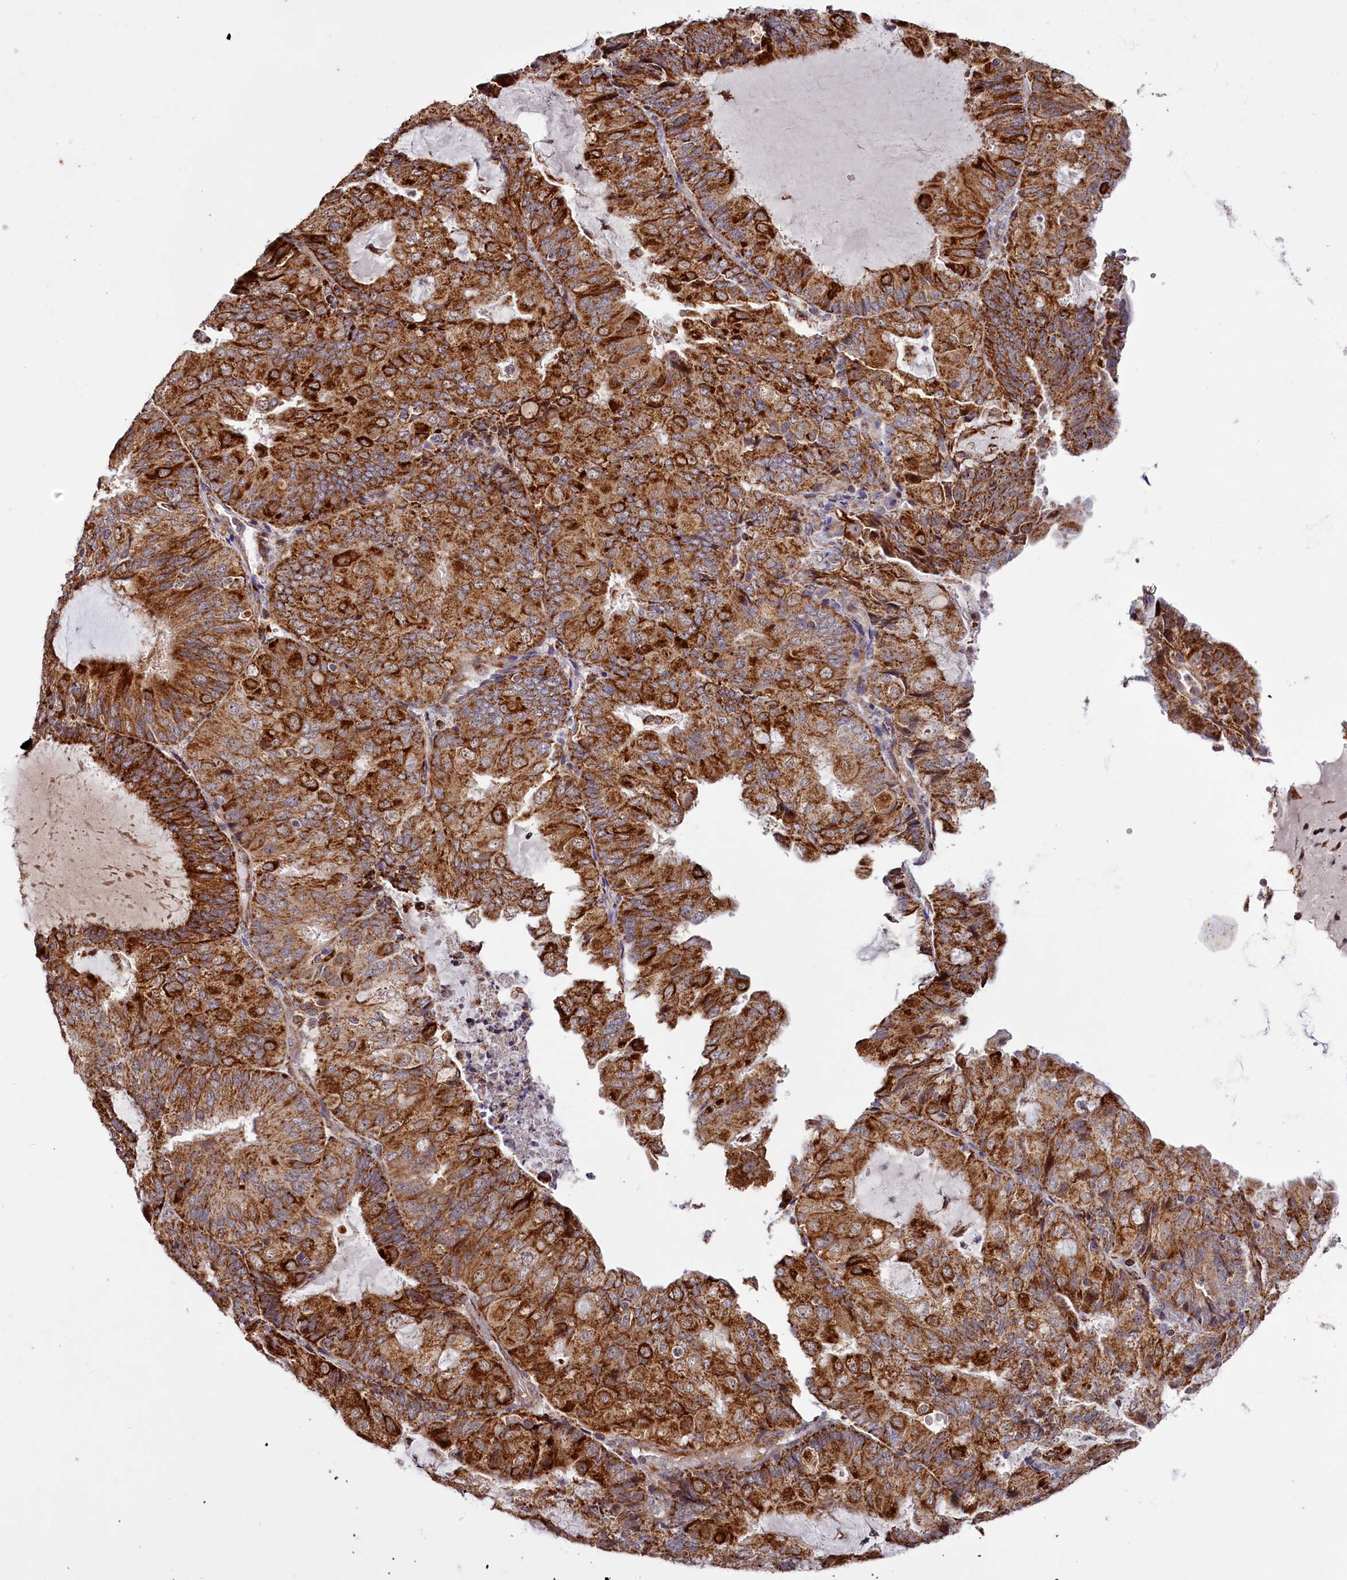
{"staining": {"intensity": "strong", "quantity": ">75%", "location": "cytoplasmic/membranous"}, "tissue": "endometrial cancer", "cell_type": "Tumor cells", "image_type": "cancer", "snomed": [{"axis": "morphology", "description": "Adenocarcinoma, NOS"}, {"axis": "topography", "description": "Endometrium"}], "caption": "Endometrial cancer (adenocarcinoma) was stained to show a protein in brown. There is high levels of strong cytoplasmic/membranous staining in approximately >75% of tumor cells.", "gene": "DYNC2H1", "patient": {"sex": "female", "age": 81}}